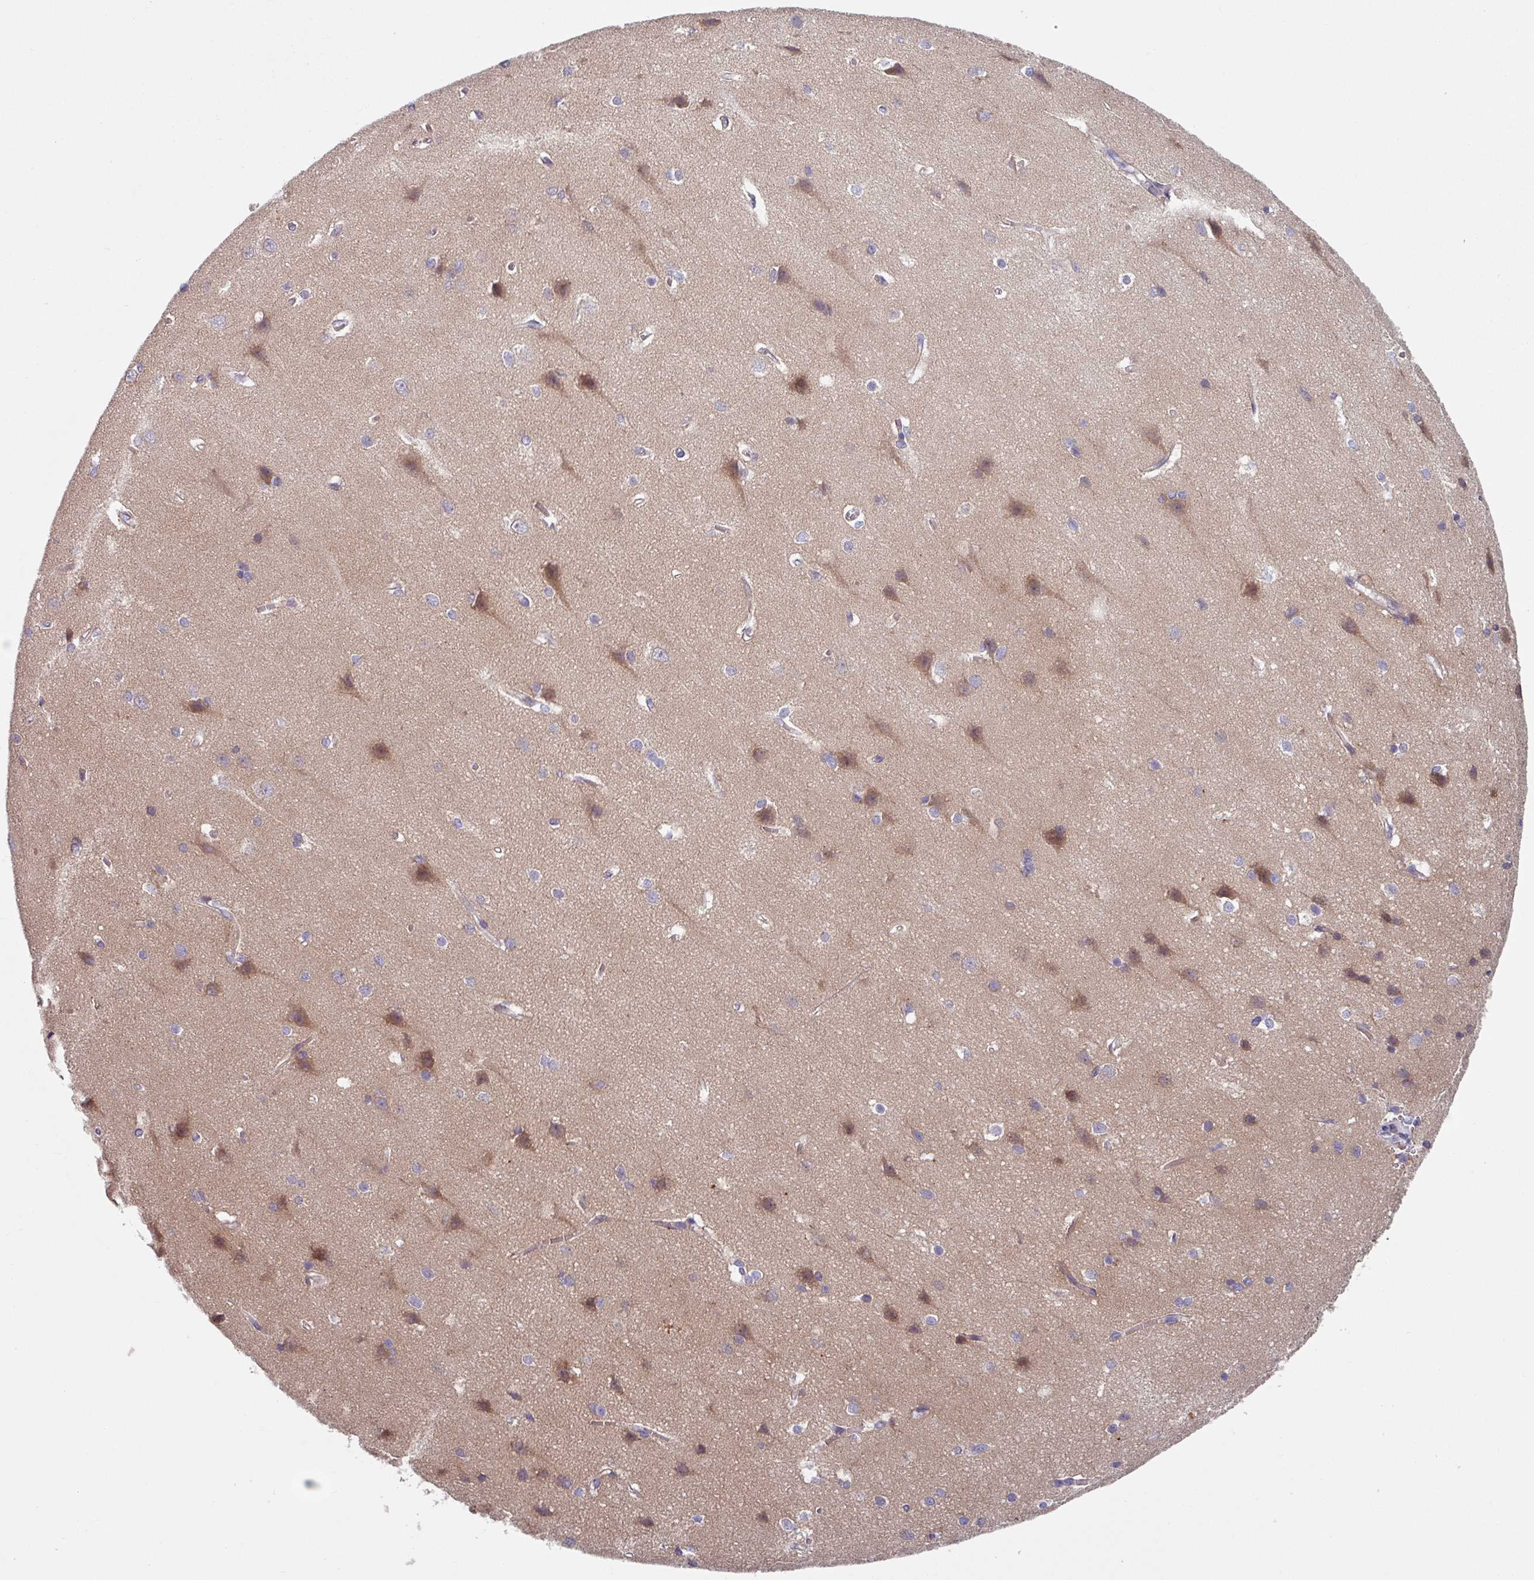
{"staining": {"intensity": "moderate", "quantity": "<25%", "location": "cytoplasmic/membranous,nuclear"}, "tissue": "cerebral cortex", "cell_type": "Endothelial cells", "image_type": "normal", "snomed": [{"axis": "morphology", "description": "Normal tissue, NOS"}, {"axis": "topography", "description": "Cerebral cortex"}], "caption": "Immunohistochemistry micrograph of unremarkable human cerebral cortex stained for a protein (brown), which exhibits low levels of moderate cytoplasmic/membranous,nuclear staining in approximately <25% of endothelial cells.", "gene": "TMEM132A", "patient": {"sex": "male", "age": 37}}